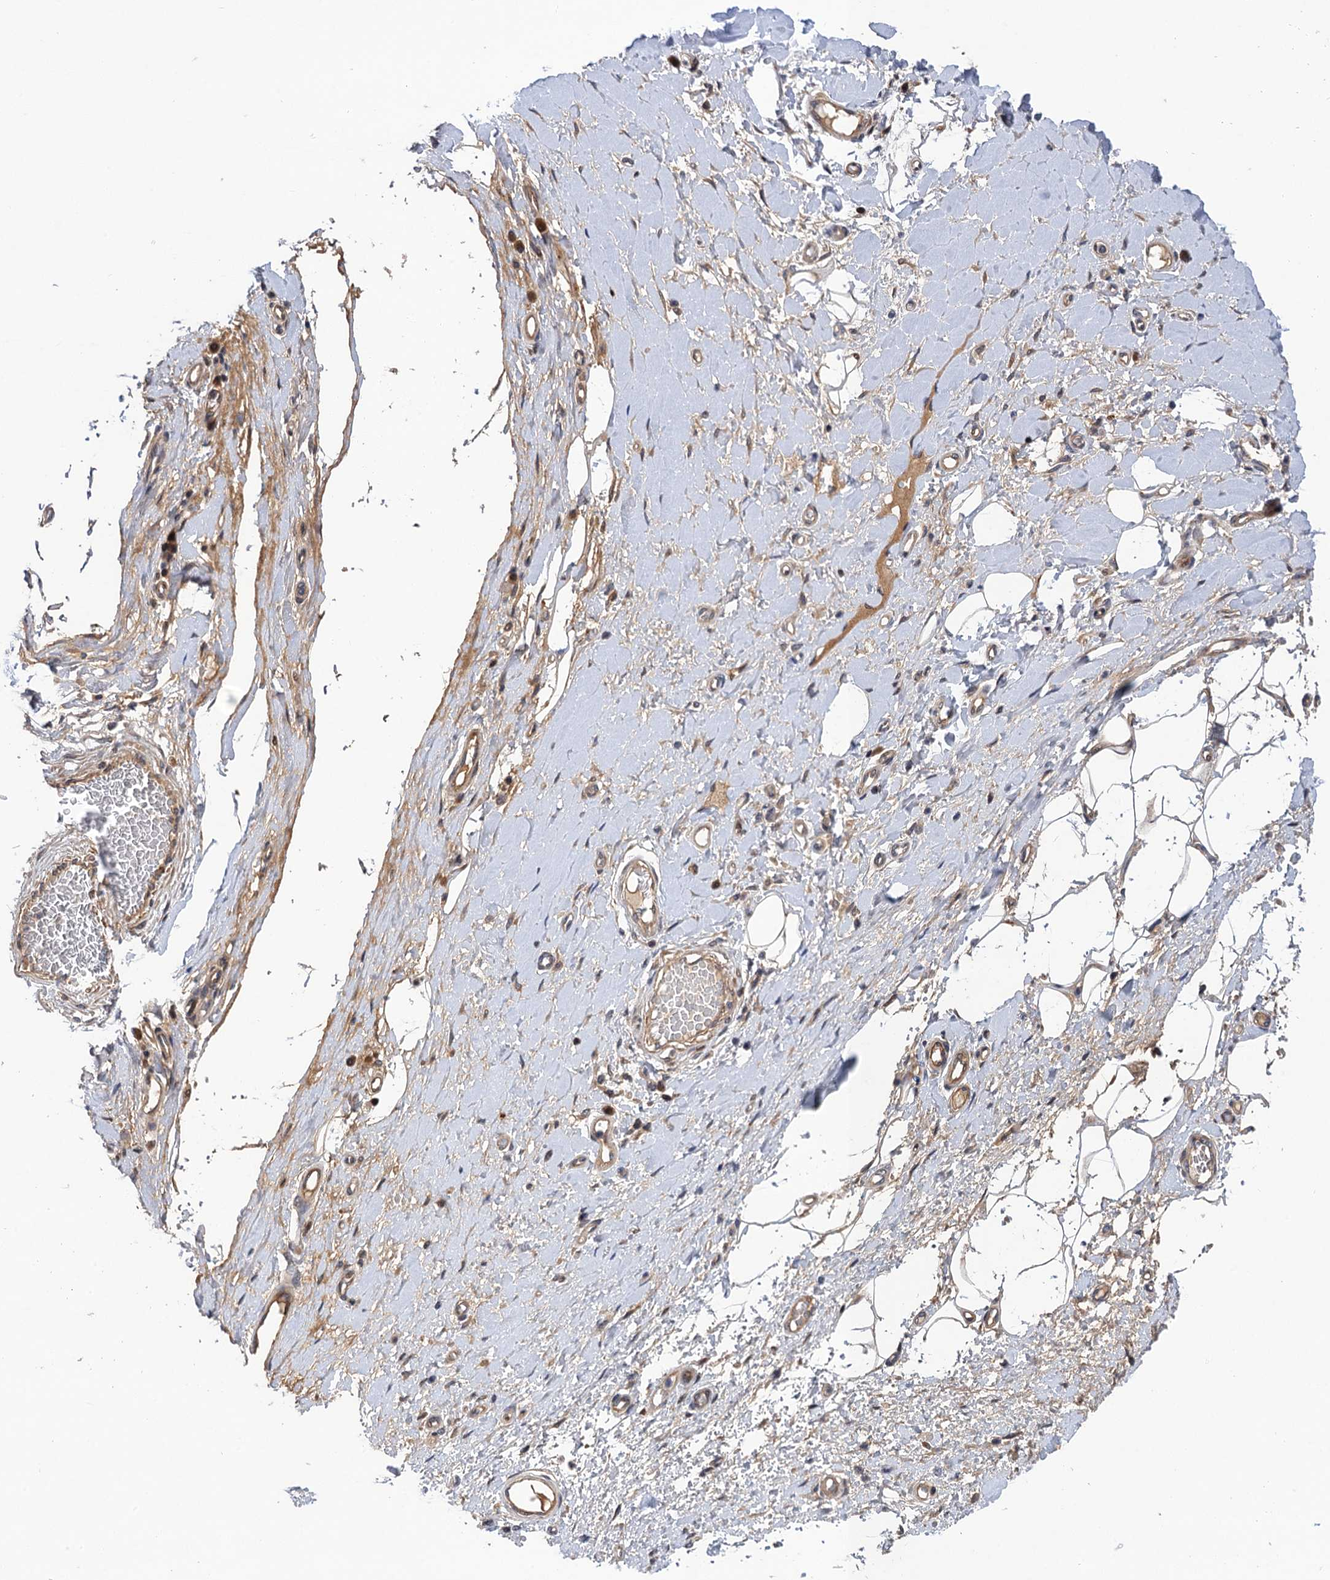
{"staining": {"intensity": "weak", "quantity": ">75%", "location": "cytoplasmic/membranous"}, "tissue": "adipose tissue", "cell_type": "Adipocytes", "image_type": "normal", "snomed": [{"axis": "morphology", "description": "Normal tissue, NOS"}, {"axis": "morphology", "description": "Adenocarcinoma, NOS"}, {"axis": "topography", "description": "Esophagus"}, {"axis": "topography", "description": "Stomach, upper"}, {"axis": "topography", "description": "Peripheral nerve tissue"}], "caption": "Weak cytoplasmic/membranous positivity for a protein is identified in approximately >75% of adipocytes of benign adipose tissue using IHC.", "gene": "NEK8", "patient": {"sex": "male", "age": 62}}